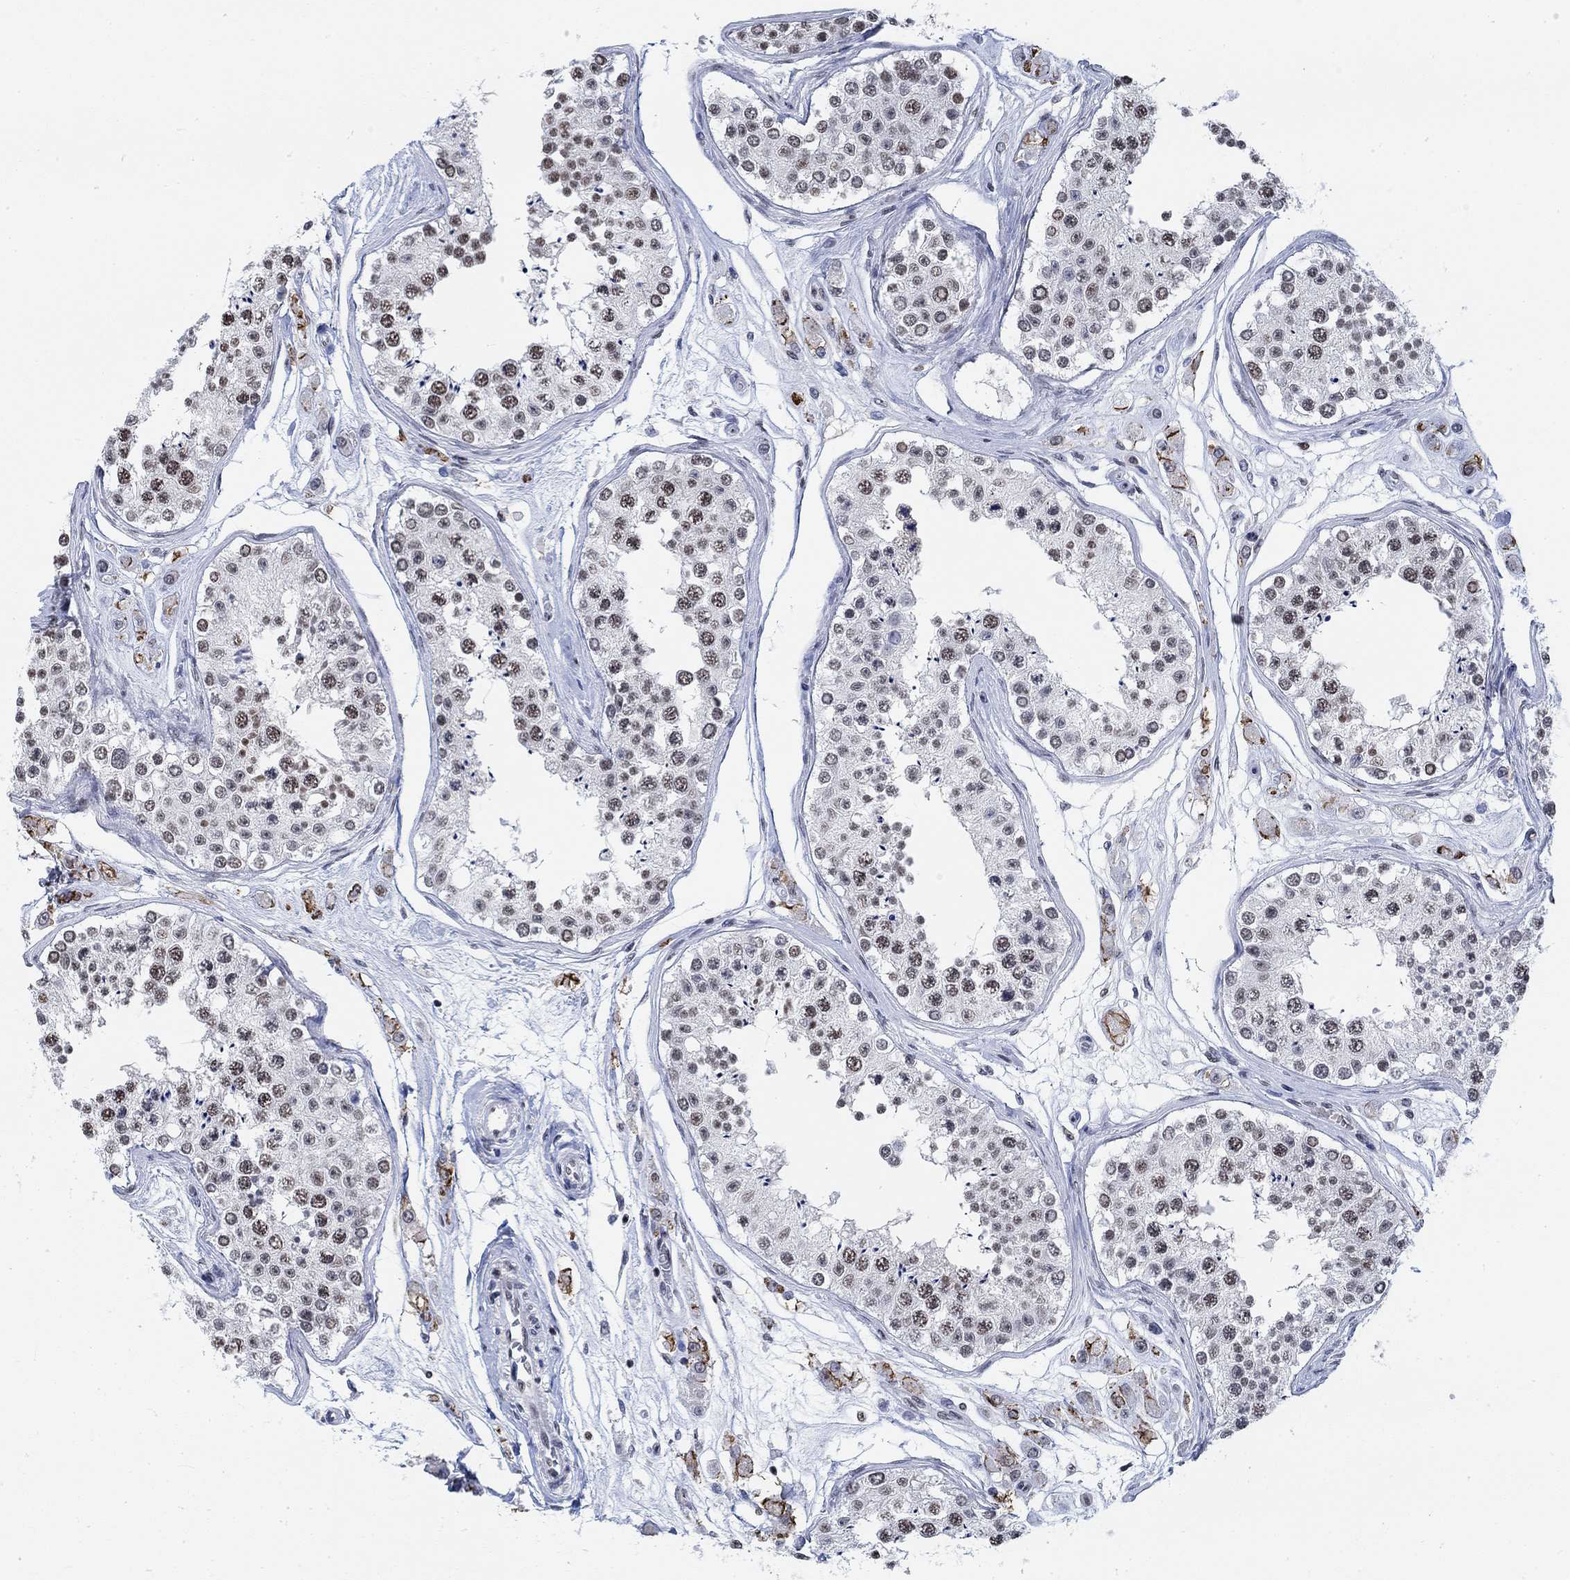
{"staining": {"intensity": "weak", "quantity": "25%-75%", "location": "nuclear"}, "tissue": "testis", "cell_type": "Cells in seminiferous ducts", "image_type": "normal", "snomed": [{"axis": "morphology", "description": "Normal tissue, NOS"}, {"axis": "topography", "description": "Testis"}], "caption": "Brown immunohistochemical staining in normal human testis reveals weak nuclear staining in about 25%-75% of cells in seminiferous ducts.", "gene": "KCNH8", "patient": {"sex": "male", "age": 25}}